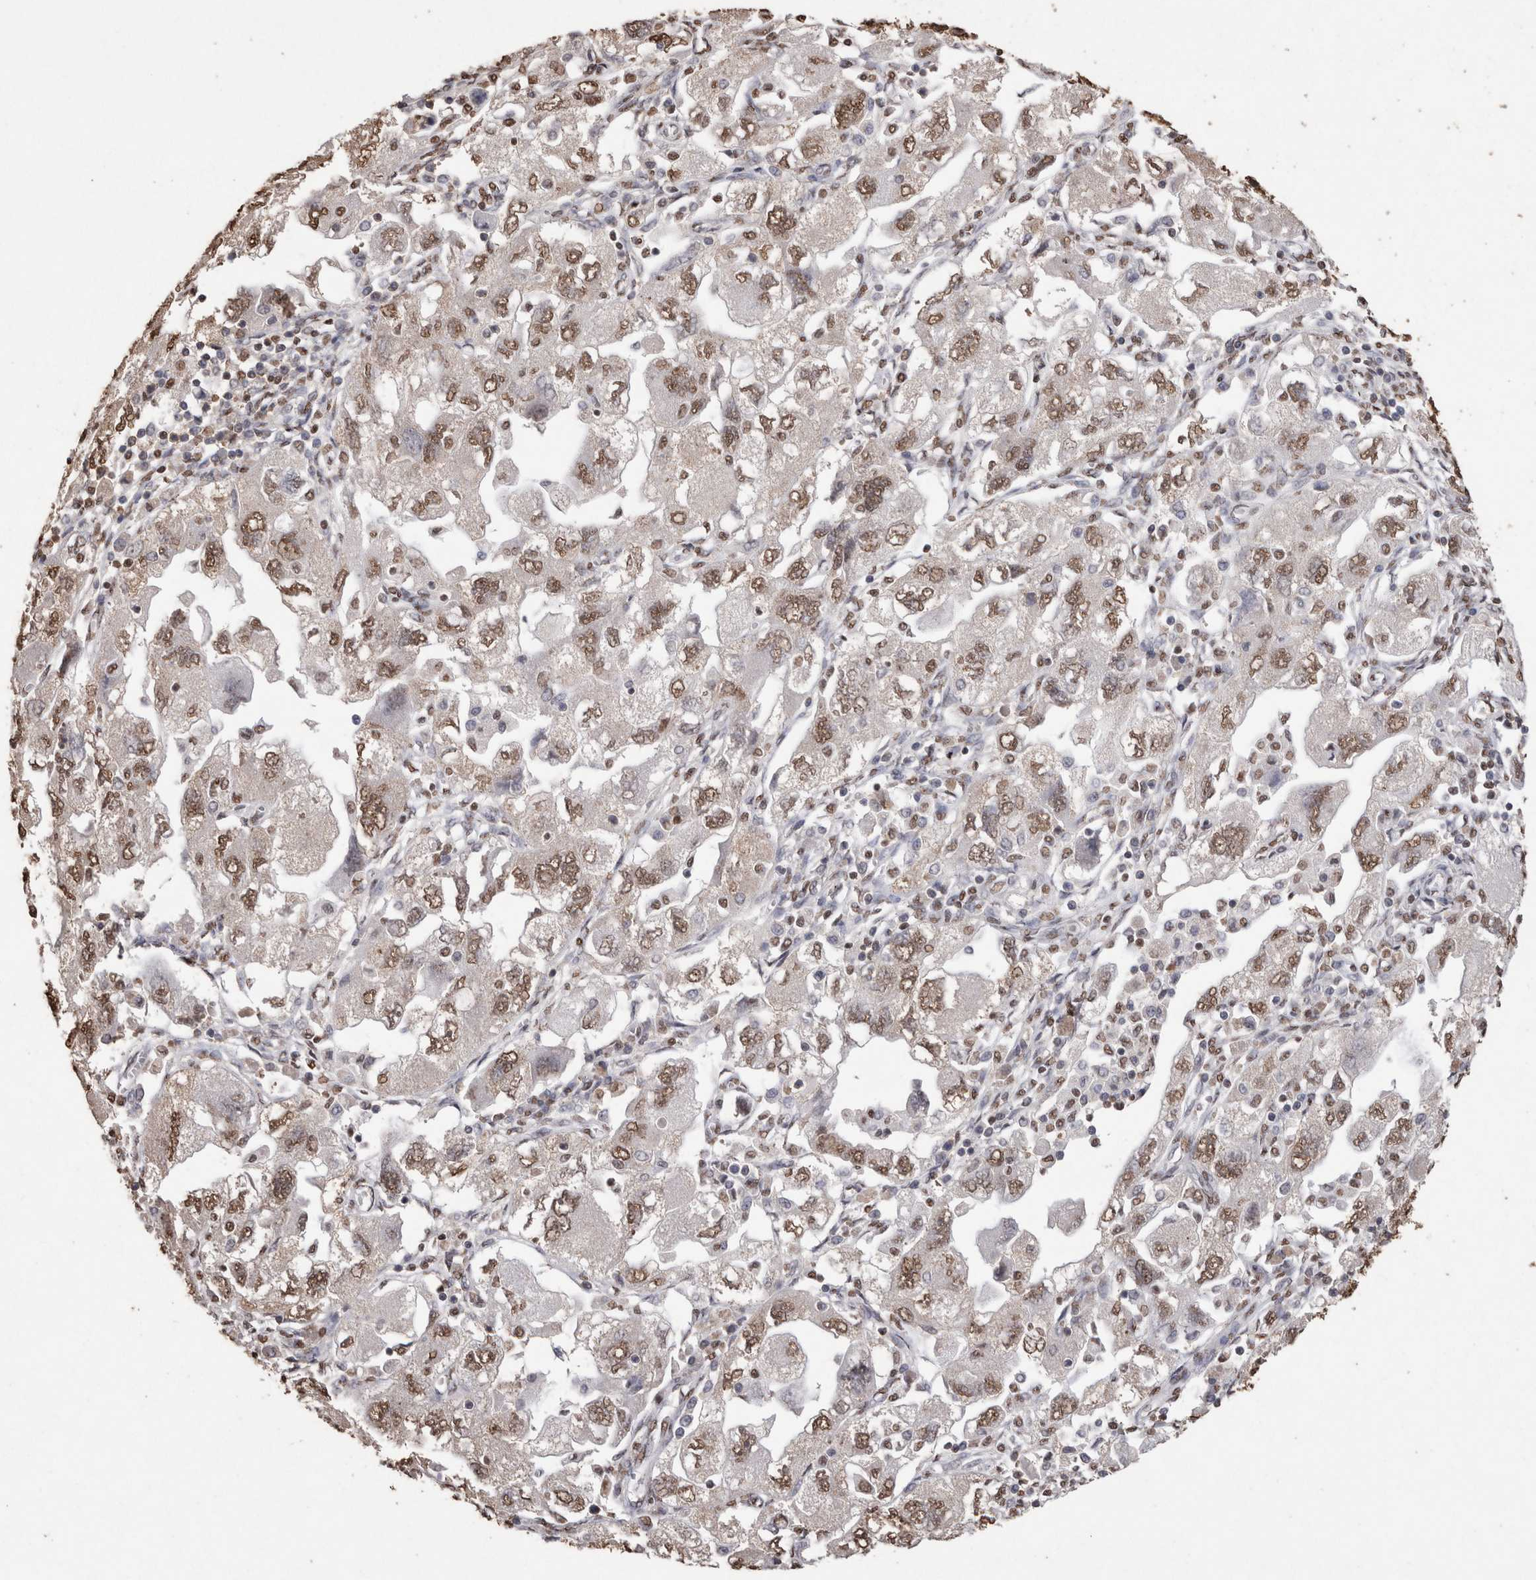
{"staining": {"intensity": "moderate", "quantity": ">75%", "location": "nuclear"}, "tissue": "ovarian cancer", "cell_type": "Tumor cells", "image_type": "cancer", "snomed": [{"axis": "morphology", "description": "Carcinoma, NOS"}, {"axis": "morphology", "description": "Cystadenocarcinoma, serous, NOS"}, {"axis": "topography", "description": "Ovary"}], "caption": "Ovarian cancer tissue exhibits moderate nuclear expression in about >75% of tumor cells", "gene": "NTHL1", "patient": {"sex": "female", "age": 69}}